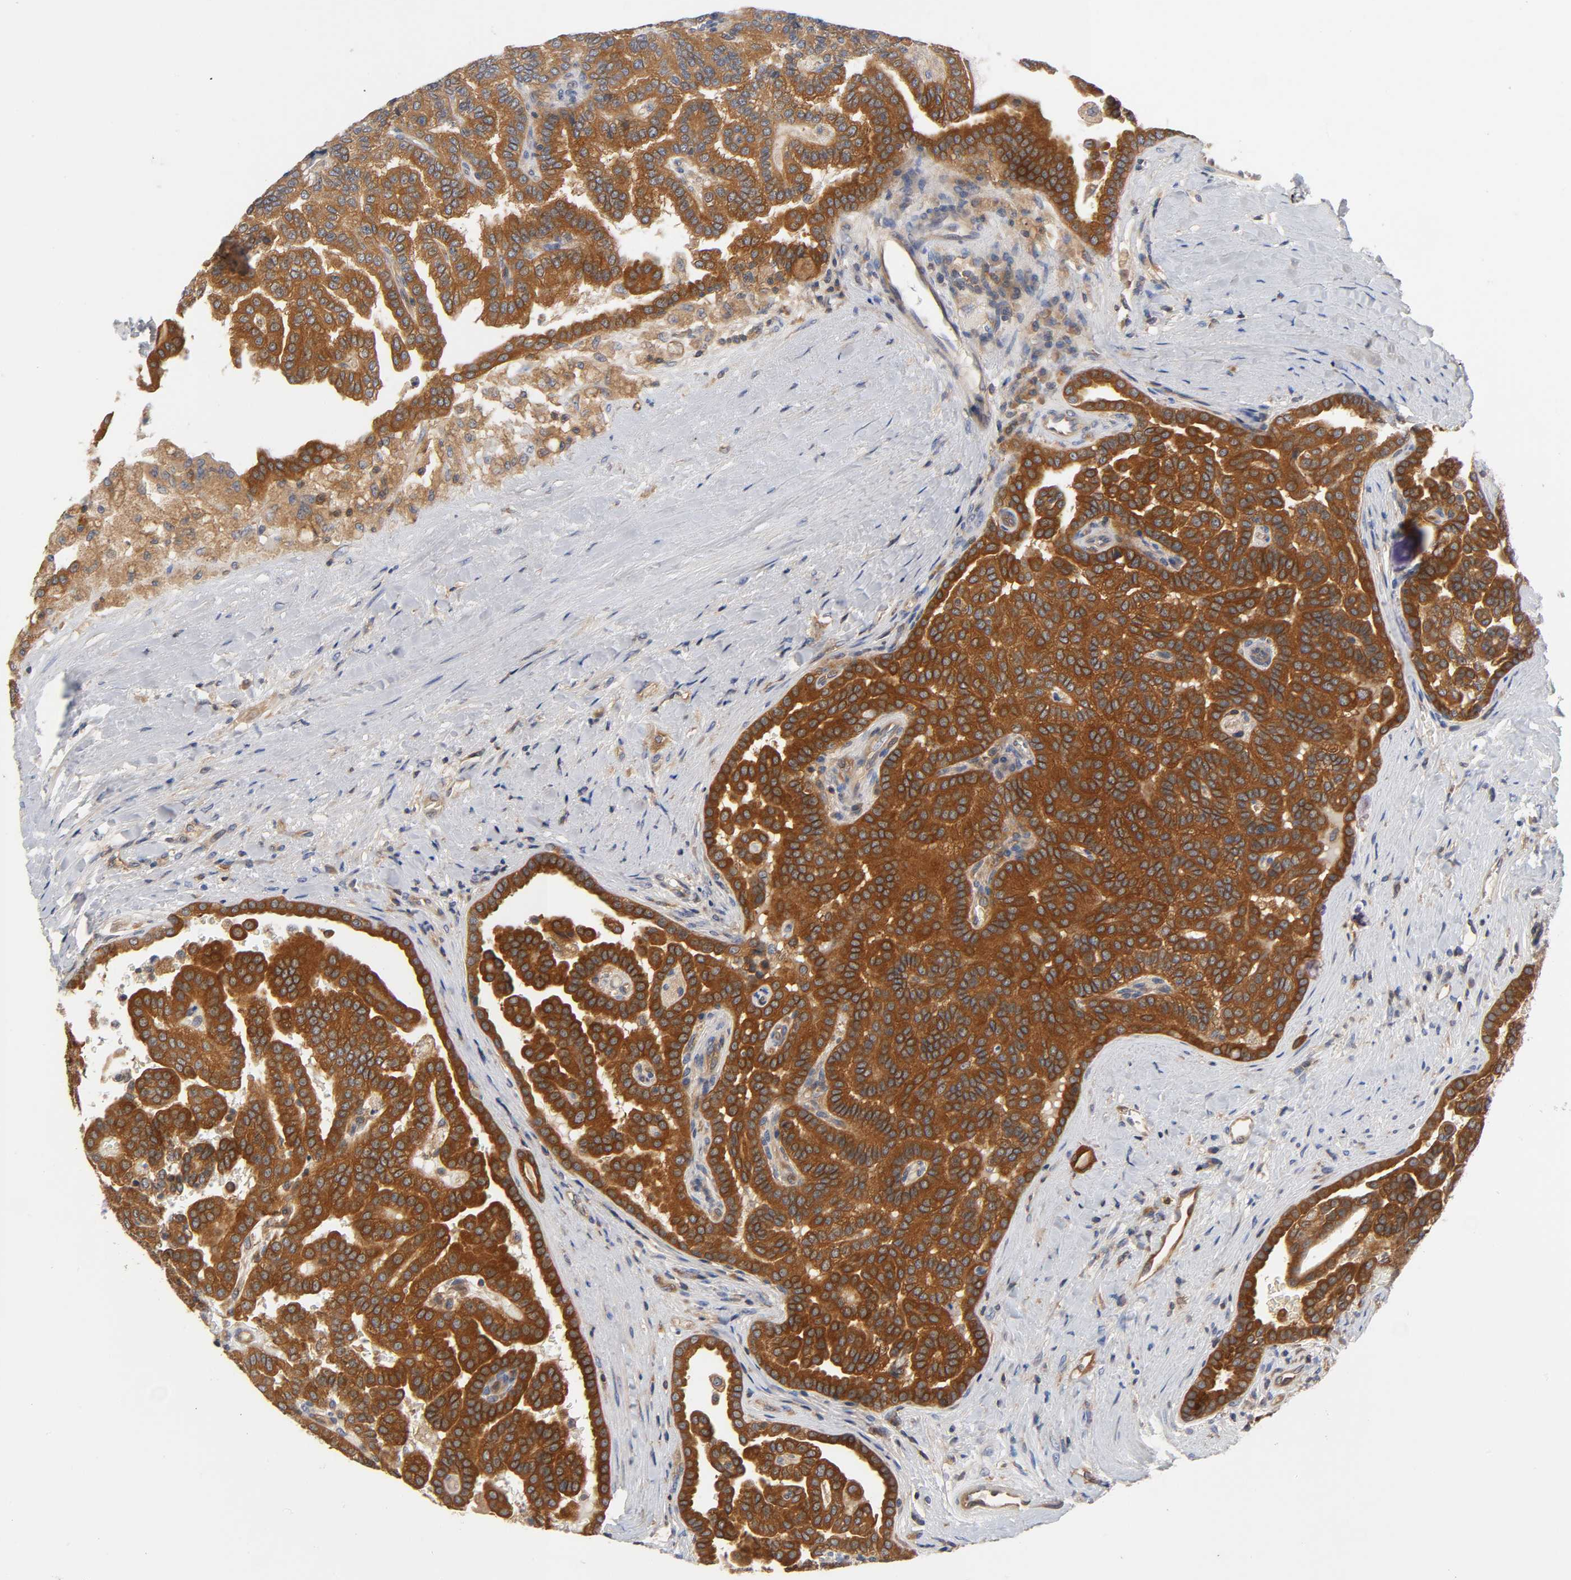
{"staining": {"intensity": "strong", "quantity": ">75%", "location": "cytoplasmic/membranous"}, "tissue": "renal cancer", "cell_type": "Tumor cells", "image_type": "cancer", "snomed": [{"axis": "morphology", "description": "Adenocarcinoma, NOS"}, {"axis": "topography", "description": "Kidney"}], "caption": "Immunohistochemistry (IHC) of human renal cancer (adenocarcinoma) exhibits high levels of strong cytoplasmic/membranous positivity in approximately >75% of tumor cells.", "gene": "PRKAB1", "patient": {"sex": "male", "age": 61}}